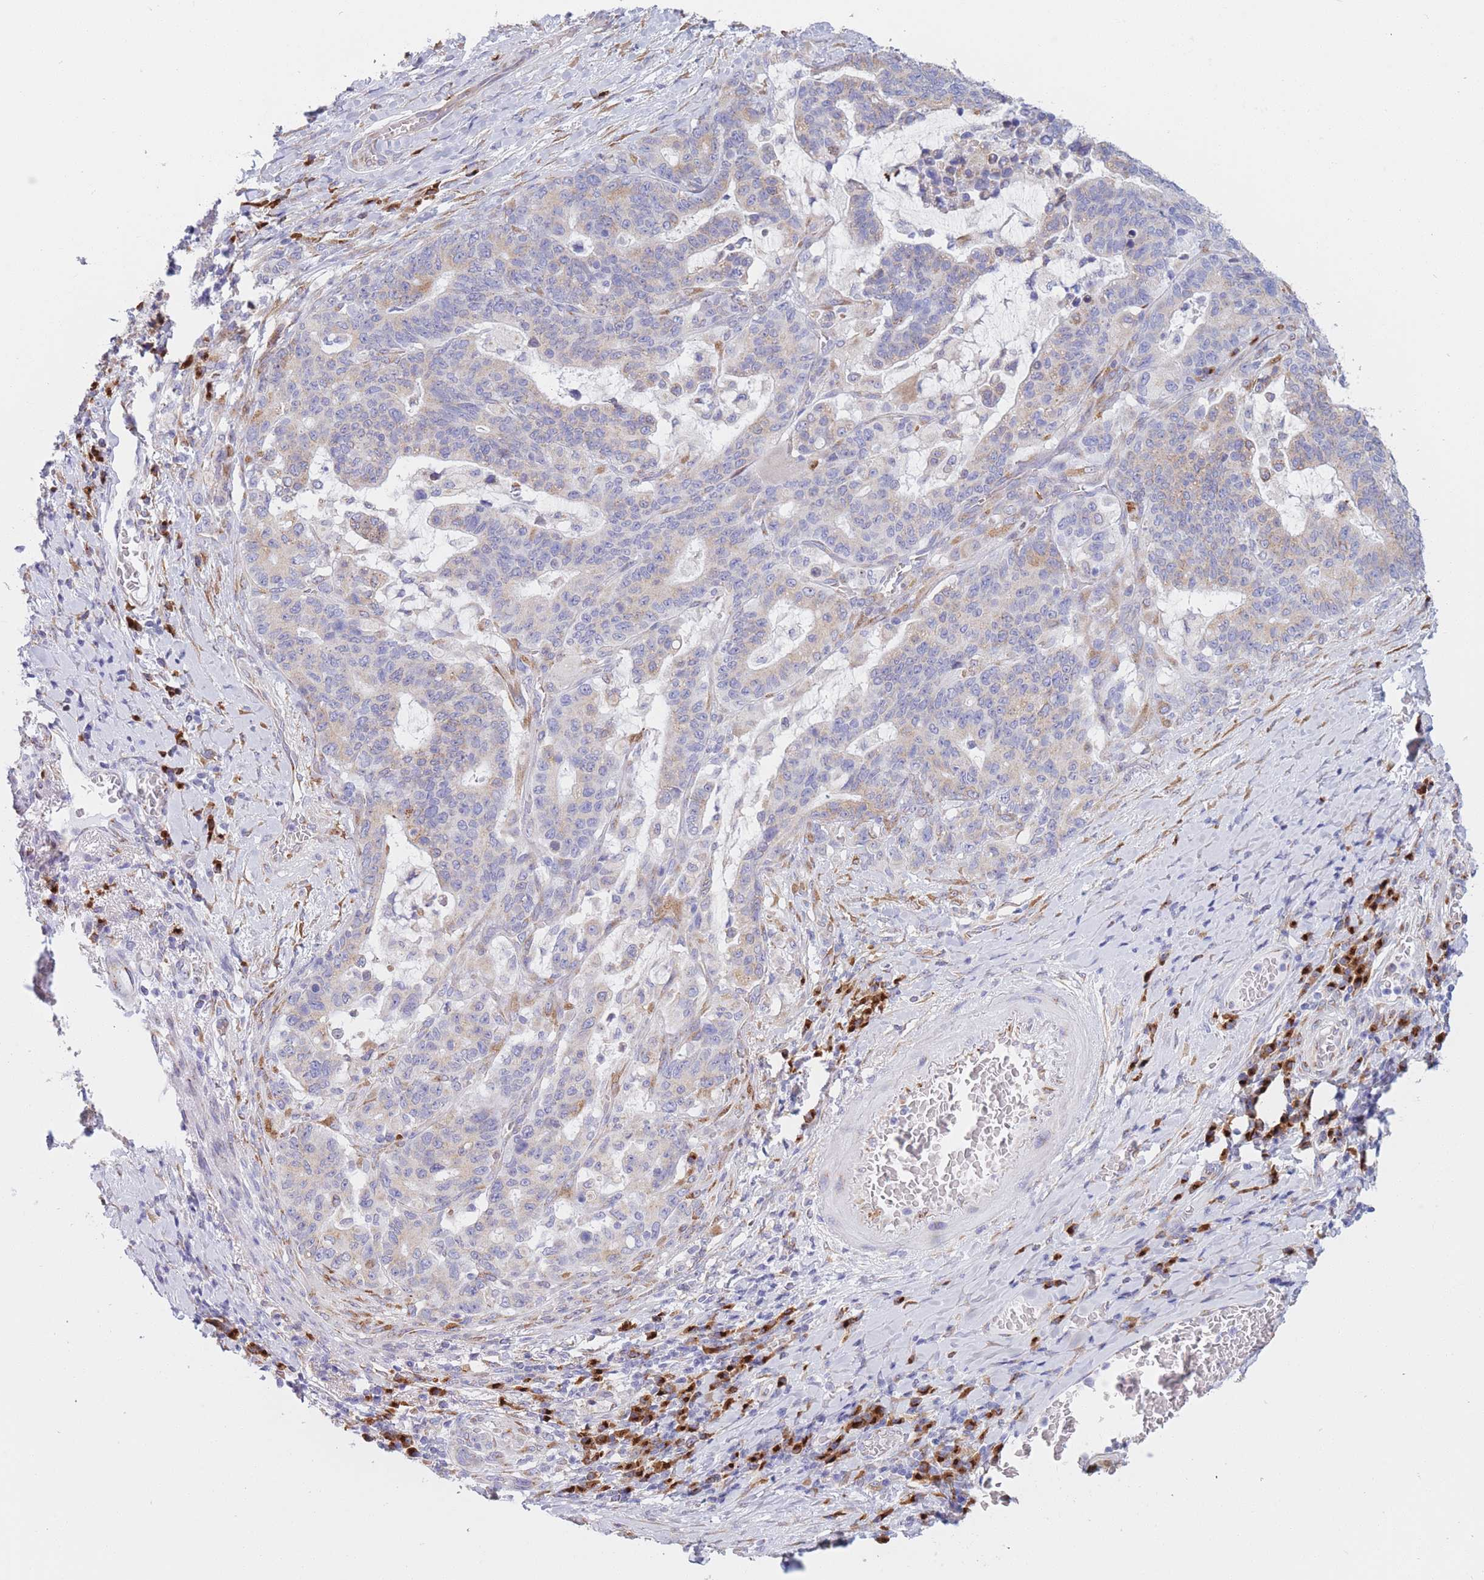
{"staining": {"intensity": "moderate", "quantity": "<25%", "location": "cytoplasmic/membranous"}, "tissue": "stomach cancer", "cell_type": "Tumor cells", "image_type": "cancer", "snomed": [{"axis": "morphology", "description": "Normal tissue, NOS"}, {"axis": "morphology", "description": "Adenocarcinoma, NOS"}, {"axis": "topography", "description": "Stomach"}], "caption": "Immunohistochemical staining of human stomach cancer (adenocarcinoma) shows low levels of moderate cytoplasmic/membranous protein staining in about <25% of tumor cells.", "gene": "MRPL30", "patient": {"sex": "female", "age": 64}}